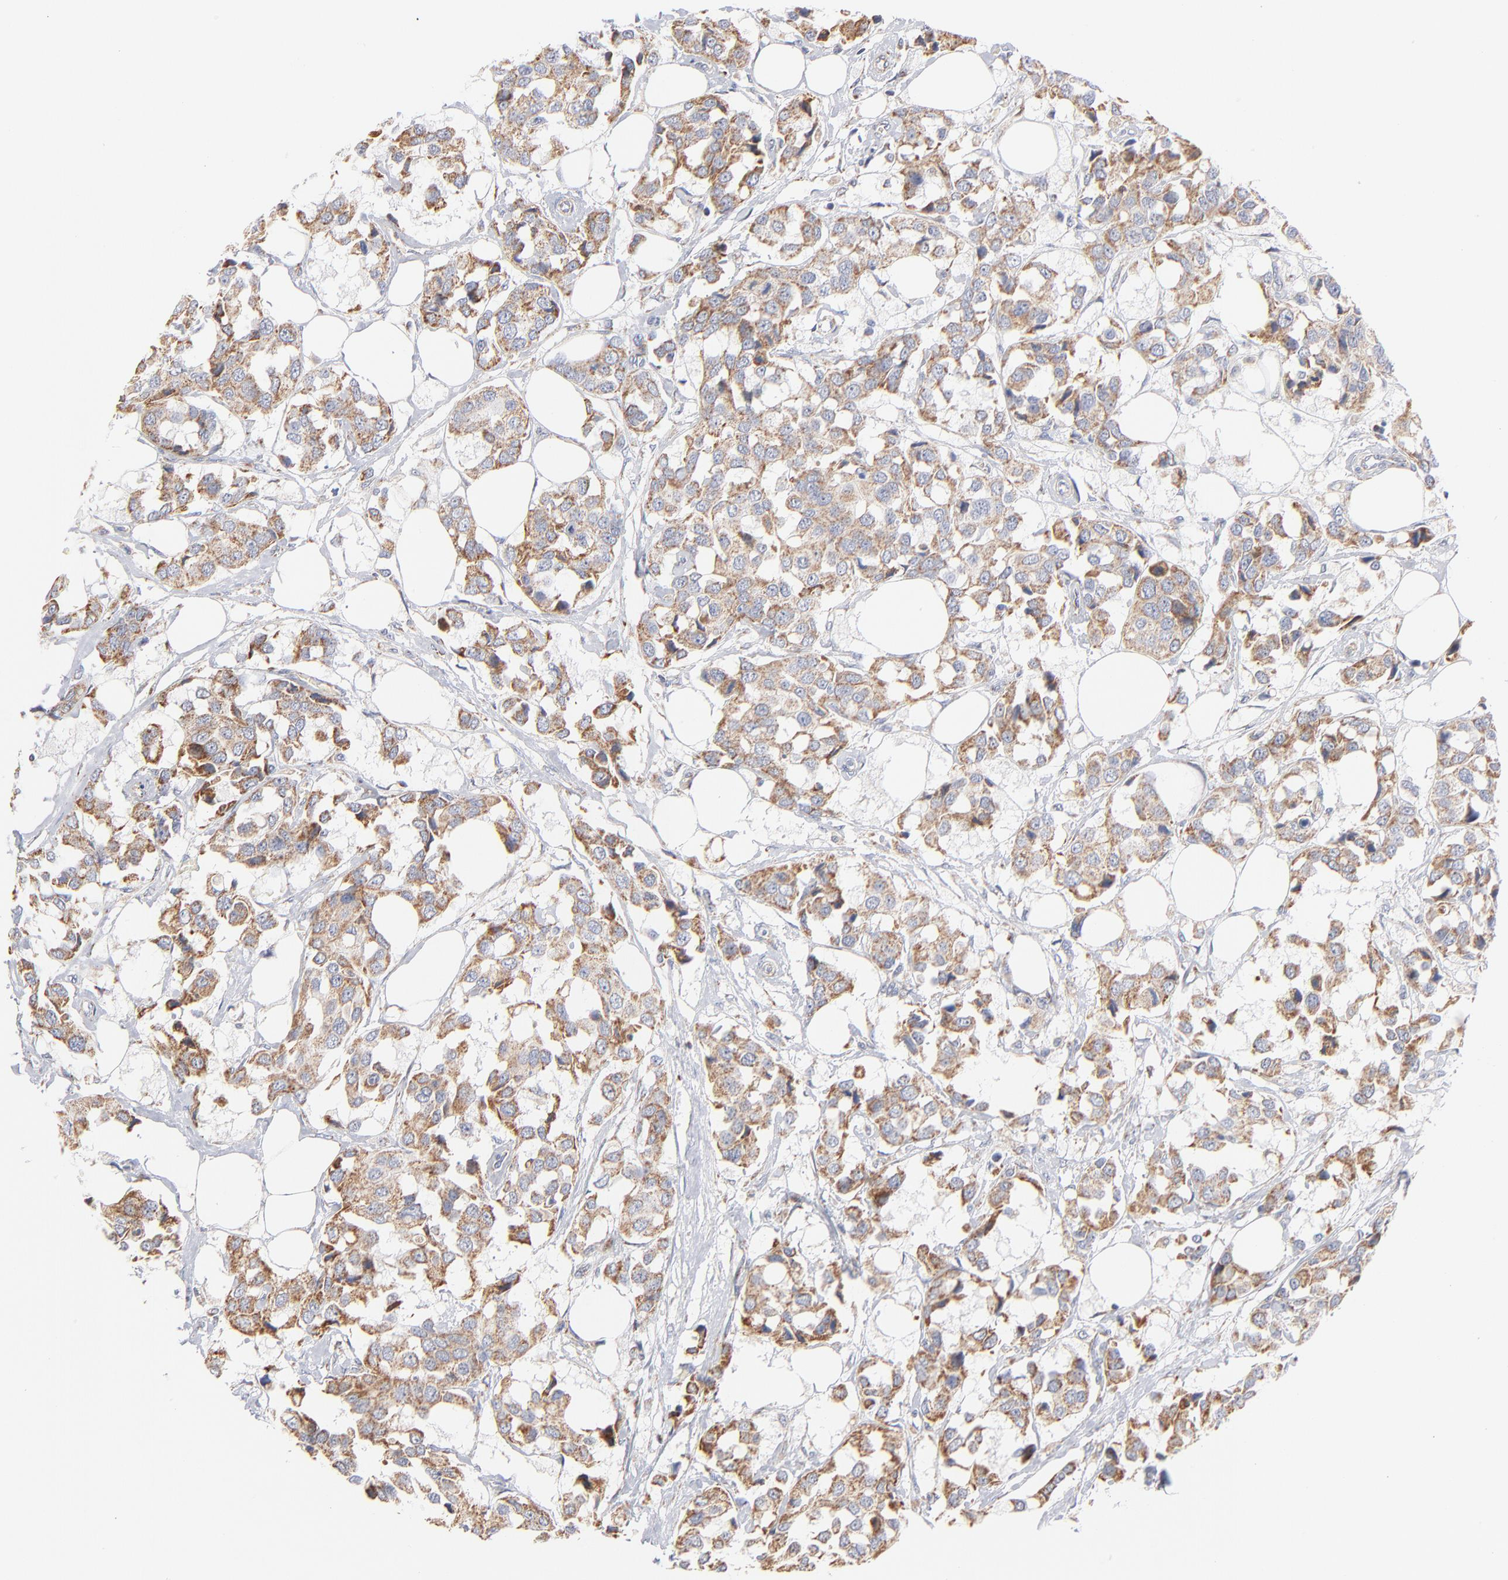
{"staining": {"intensity": "moderate", "quantity": ">75%", "location": "cytoplasmic/membranous"}, "tissue": "breast cancer", "cell_type": "Tumor cells", "image_type": "cancer", "snomed": [{"axis": "morphology", "description": "Duct carcinoma"}, {"axis": "topography", "description": "Breast"}], "caption": "A photomicrograph showing moderate cytoplasmic/membranous staining in about >75% of tumor cells in breast cancer (infiltrating ductal carcinoma), as visualized by brown immunohistochemical staining.", "gene": "MRPL58", "patient": {"sex": "female", "age": 80}}